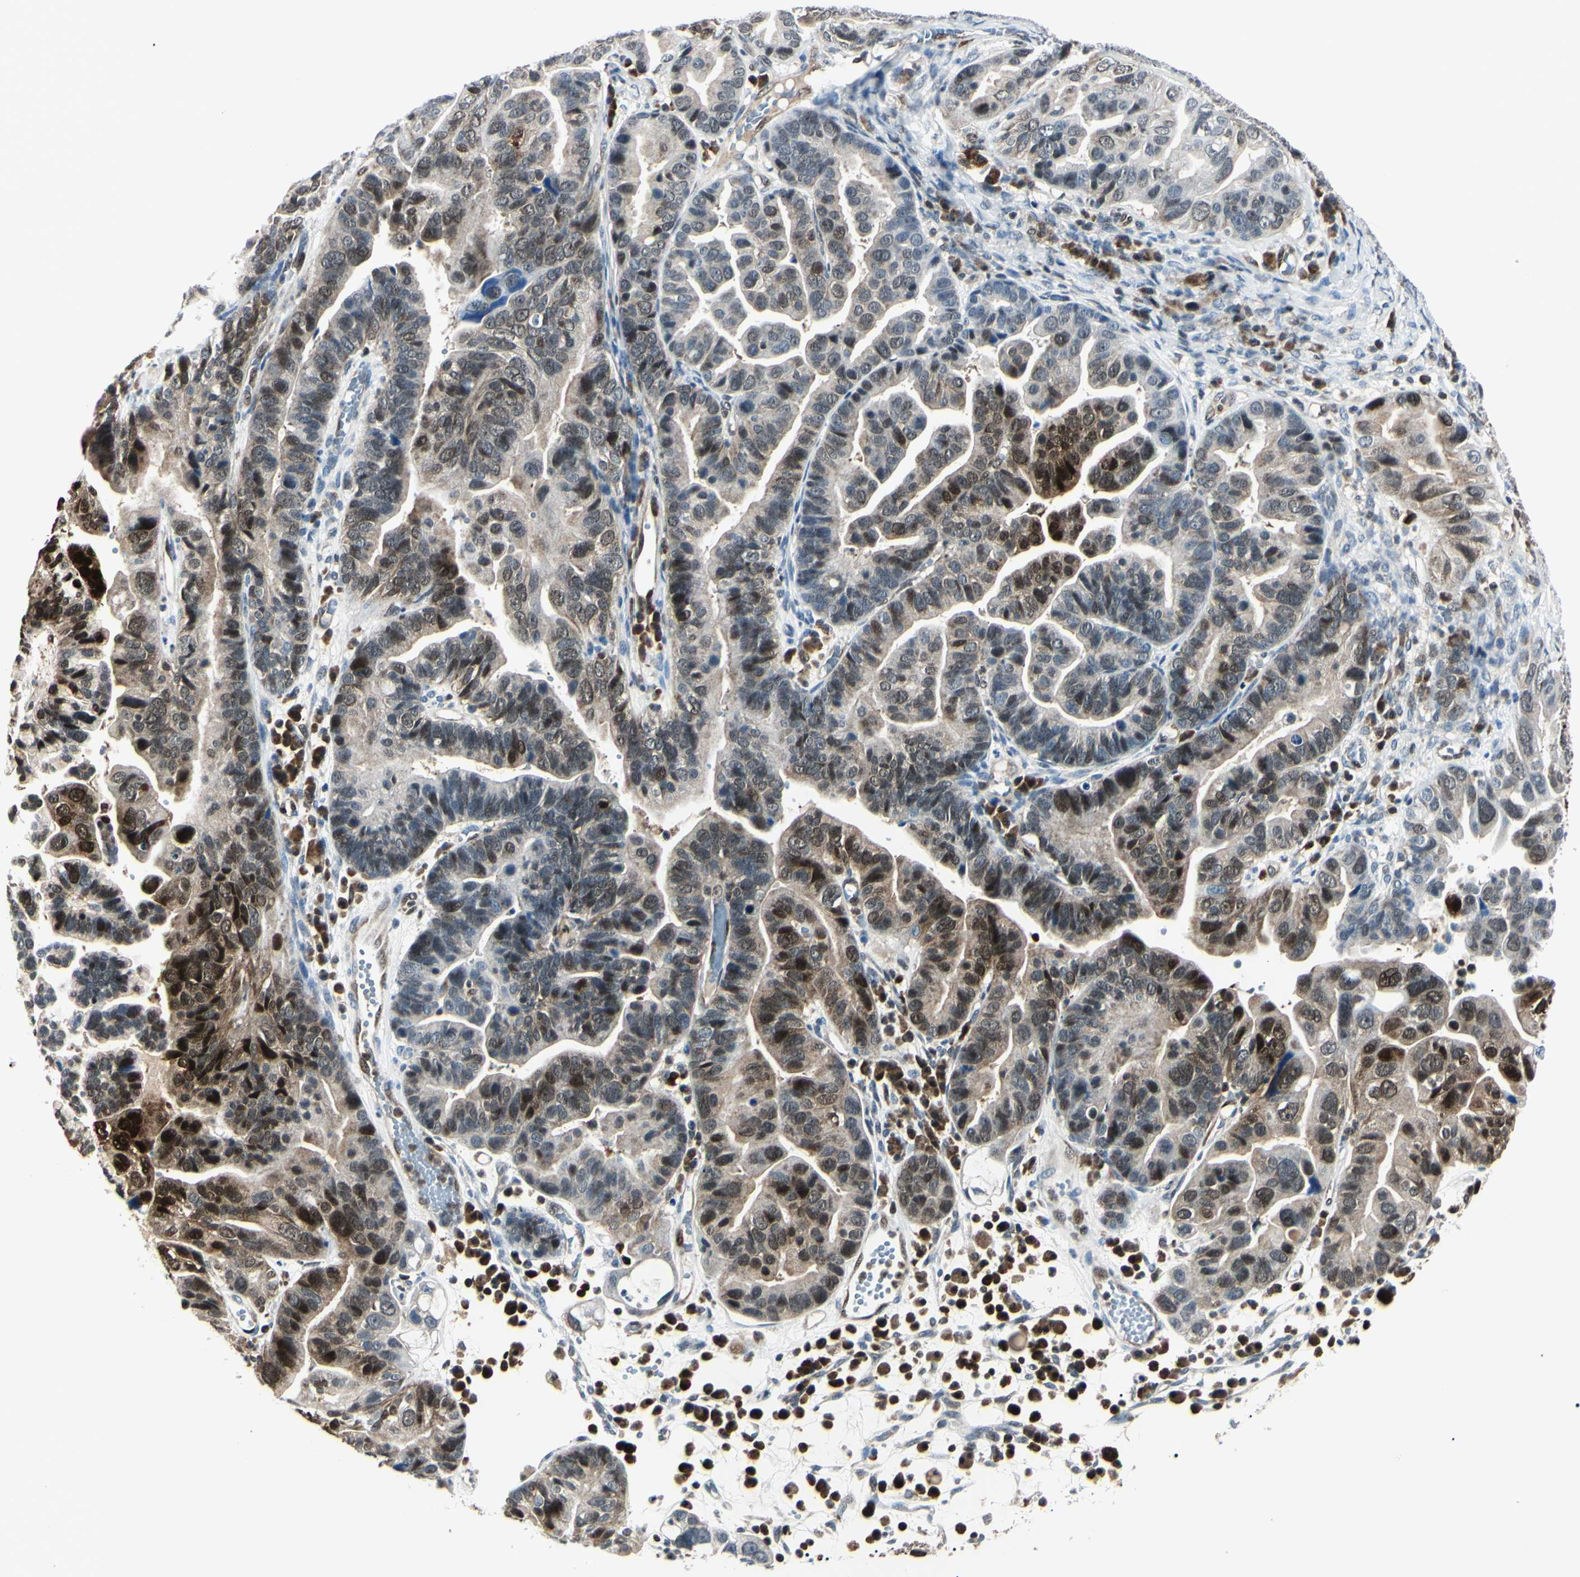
{"staining": {"intensity": "strong", "quantity": "25%-75%", "location": "cytoplasmic/membranous,nuclear"}, "tissue": "ovarian cancer", "cell_type": "Tumor cells", "image_type": "cancer", "snomed": [{"axis": "morphology", "description": "Cystadenocarcinoma, serous, NOS"}, {"axis": "topography", "description": "Ovary"}], "caption": "Approximately 25%-75% of tumor cells in human ovarian cancer (serous cystadenocarcinoma) demonstrate strong cytoplasmic/membranous and nuclear protein expression as visualized by brown immunohistochemical staining.", "gene": "PGK1", "patient": {"sex": "female", "age": 56}}